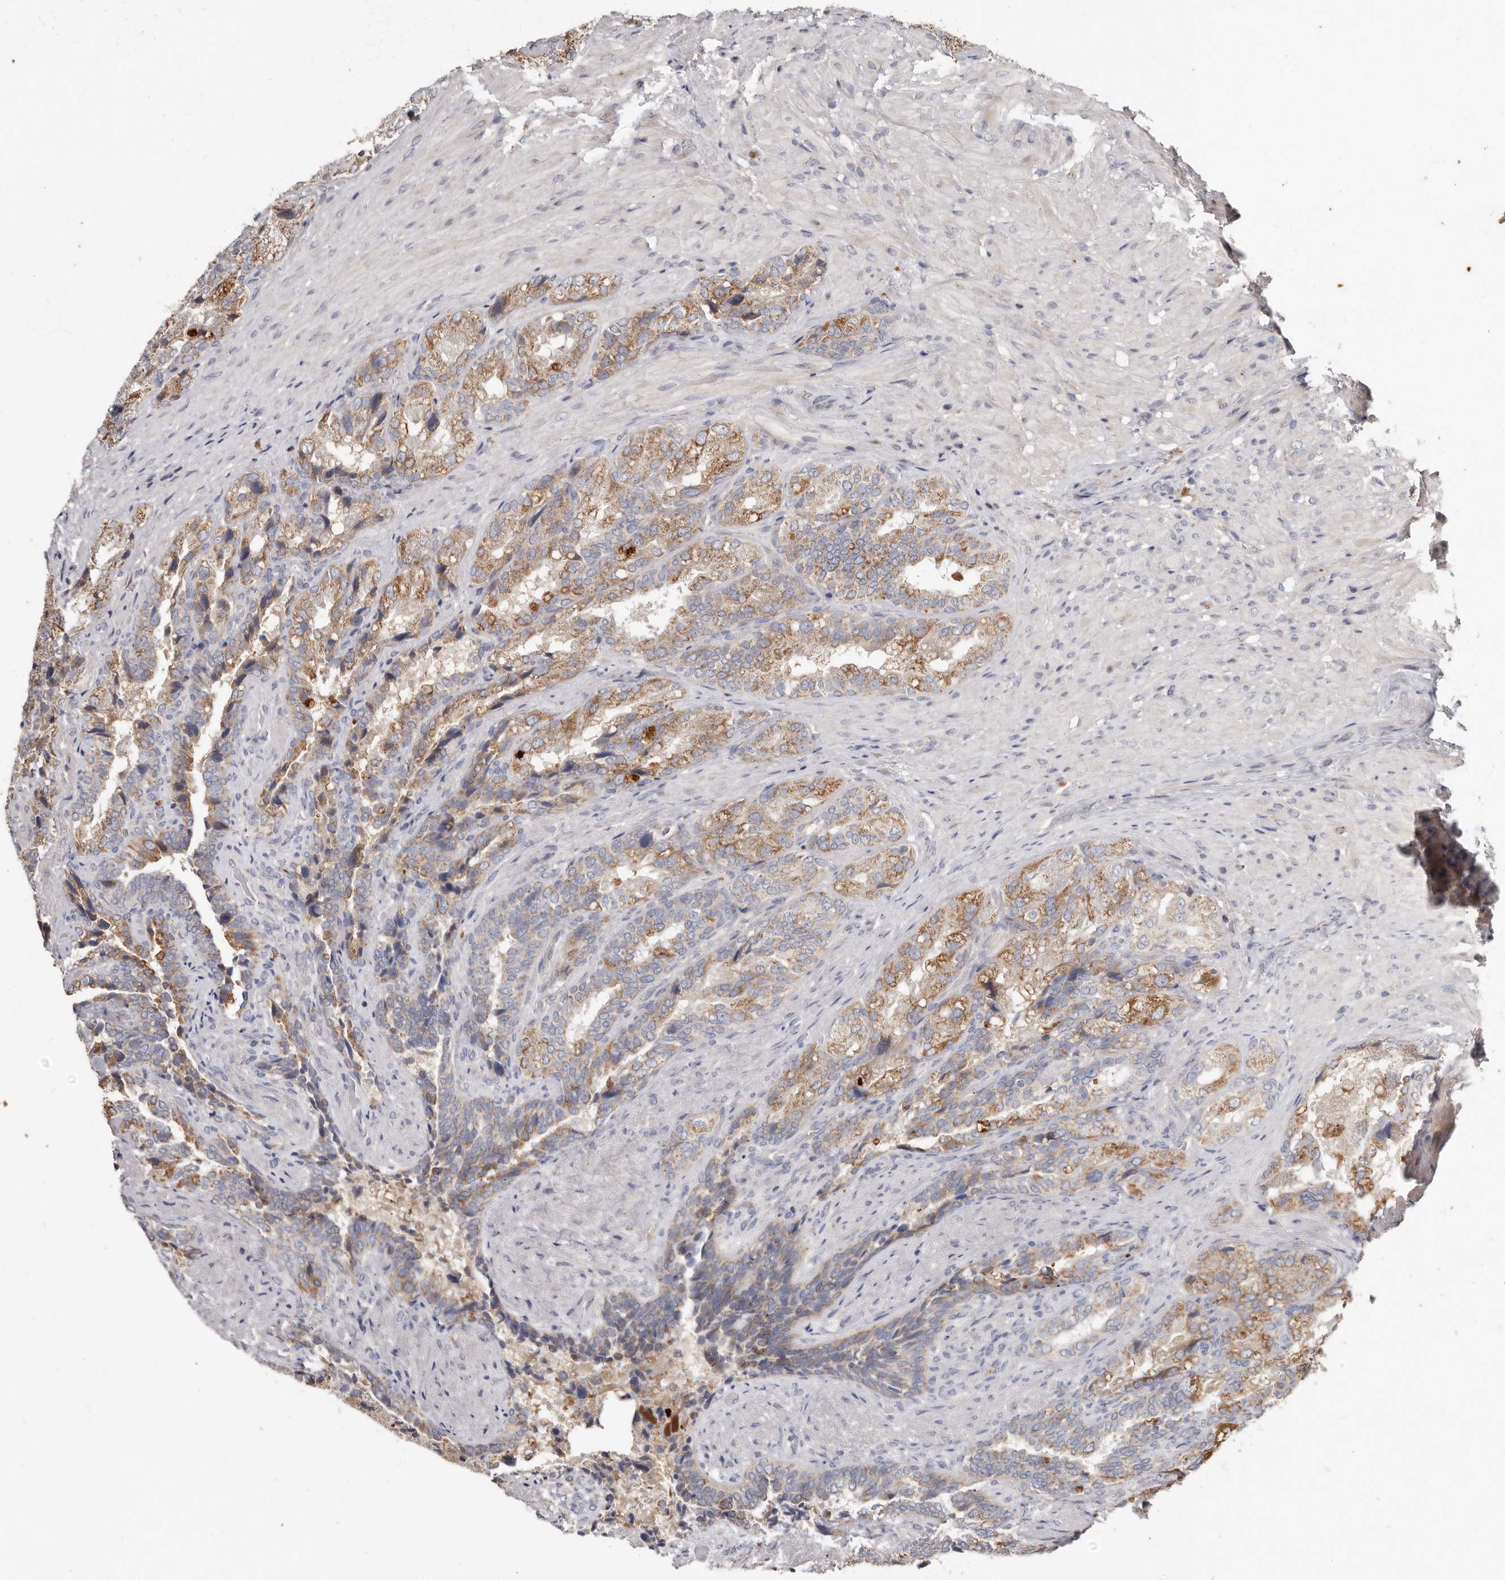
{"staining": {"intensity": "moderate", "quantity": ">75%", "location": "cytoplasmic/membranous"}, "tissue": "seminal vesicle", "cell_type": "Glandular cells", "image_type": "normal", "snomed": [{"axis": "morphology", "description": "Normal tissue, NOS"}, {"axis": "topography", "description": "Seminal veicle"}, {"axis": "topography", "description": "Peripheral nerve tissue"}], "caption": "High-power microscopy captured an immunohistochemistry (IHC) image of normal seminal vesicle, revealing moderate cytoplasmic/membranous staining in approximately >75% of glandular cells.", "gene": "KIF26B", "patient": {"sex": "male", "age": 63}}